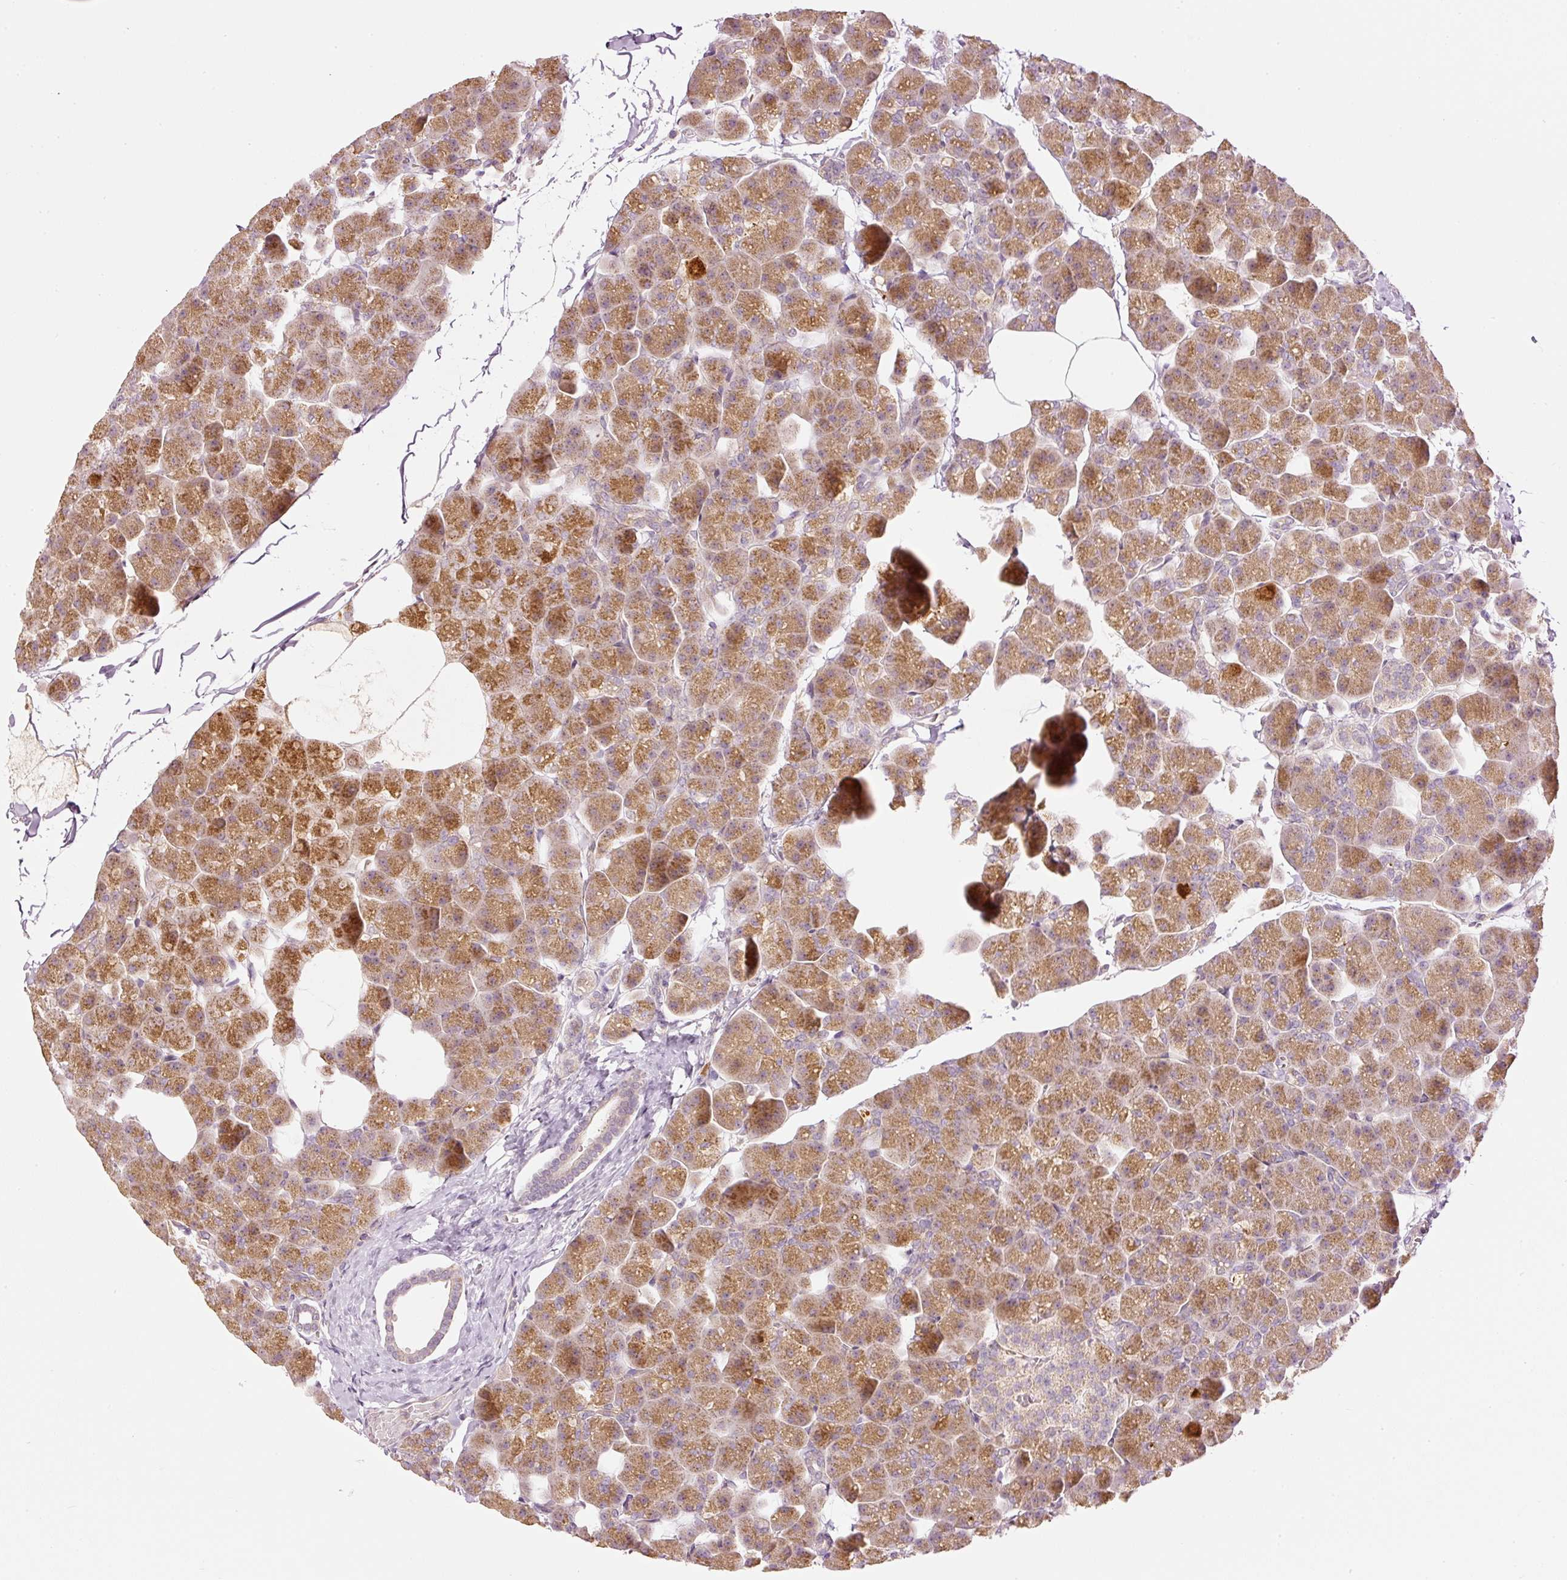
{"staining": {"intensity": "moderate", "quantity": ">75%", "location": "cytoplasmic/membranous"}, "tissue": "pancreas", "cell_type": "Exocrine glandular cells", "image_type": "normal", "snomed": [{"axis": "morphology", "description": "Normal tissue, NOS"}, {"axis": "topography", "description": "Pancreas"}], "caption": "An immunohistochemistry (IHC) image of unremarkable tissue is shown. Protein staining in brown shows moderate cytoplasmic/membranous positivity in pancreas within exocrine glandular cells.", "gene": "CDC20B", "patient": {"sex": "male", "age": 35}}